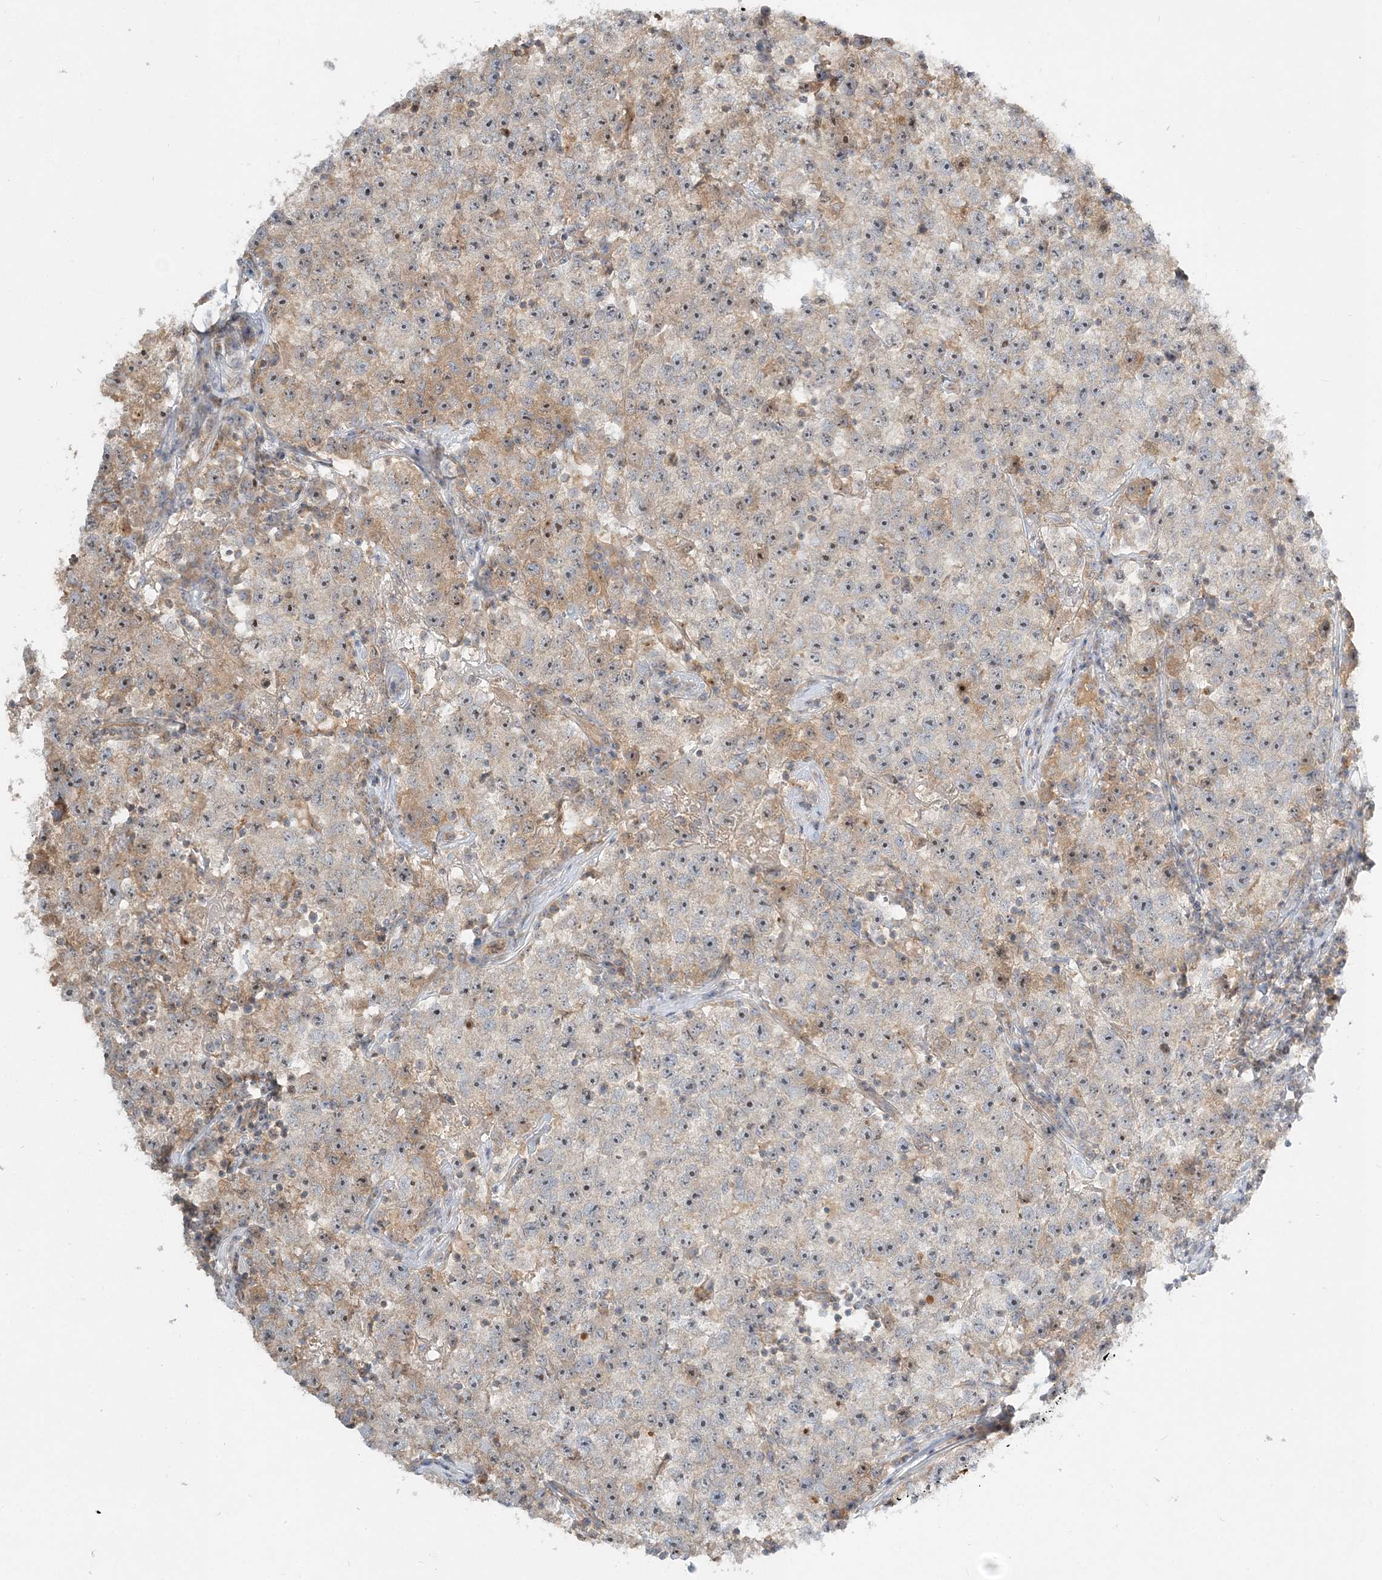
{"staining": {"intensity": "weak", "quantity": "<25%", "location": "cytoplasmic/membranous,nuclear"}, "tissue": "testis cancer", "cell_type": "Tumor cells", "image_type": "cancer", "snomed": [{"axis": "morphology", "description": "Seminoma, NOS"}, {"axis": "topography", "description": "Testis"}], "caption": "A photomicrograph of human seminoma (testis) is negative for staining in tumor cells. (DAB immunohistochemistry (IHC) visualized using brightfield microscopy, high magnification).", "gene": "AP1AR", "patient": {"sex": "male", "age": 22}}